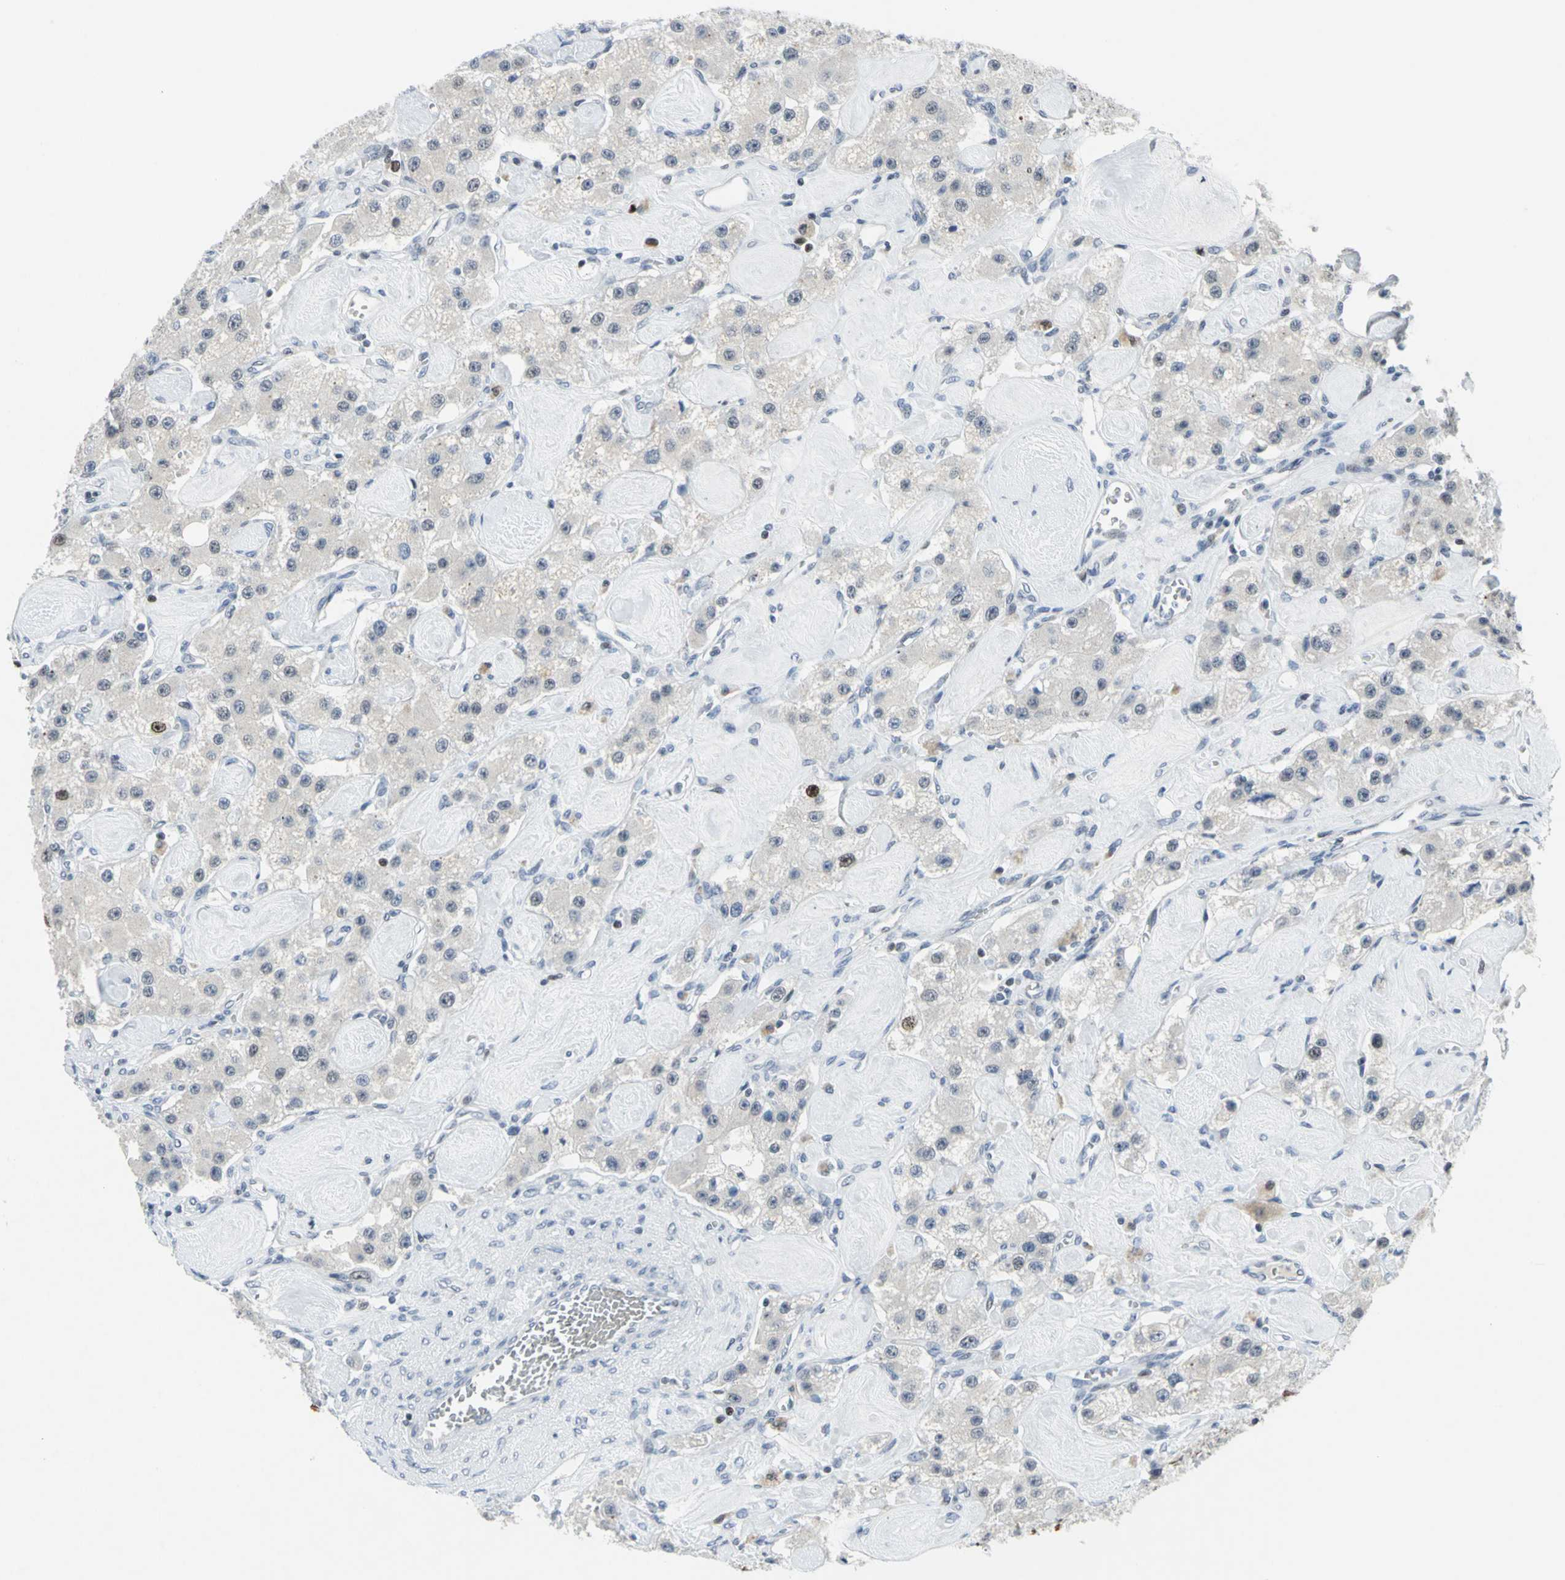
{"staining": {"intensity": "moderate", "quantity": "<25%", "location": "nuclear"}, "tissue": "carcinoid", "cell_type": "Tumor cells", "image_type": "cancer", "snomed": [{"axis": "morphology", "description": "Carcinoid, malignant, NOS"}, {"axis": "topography", "description": "Pancreas"}], "caption": "This is an image of immunohistochemistry staining of carcinoid, which shows moderate expression in the nuclear of tumor cells.", "gene": "RPA1", "patient": {"sex": "male", "age": 41}}